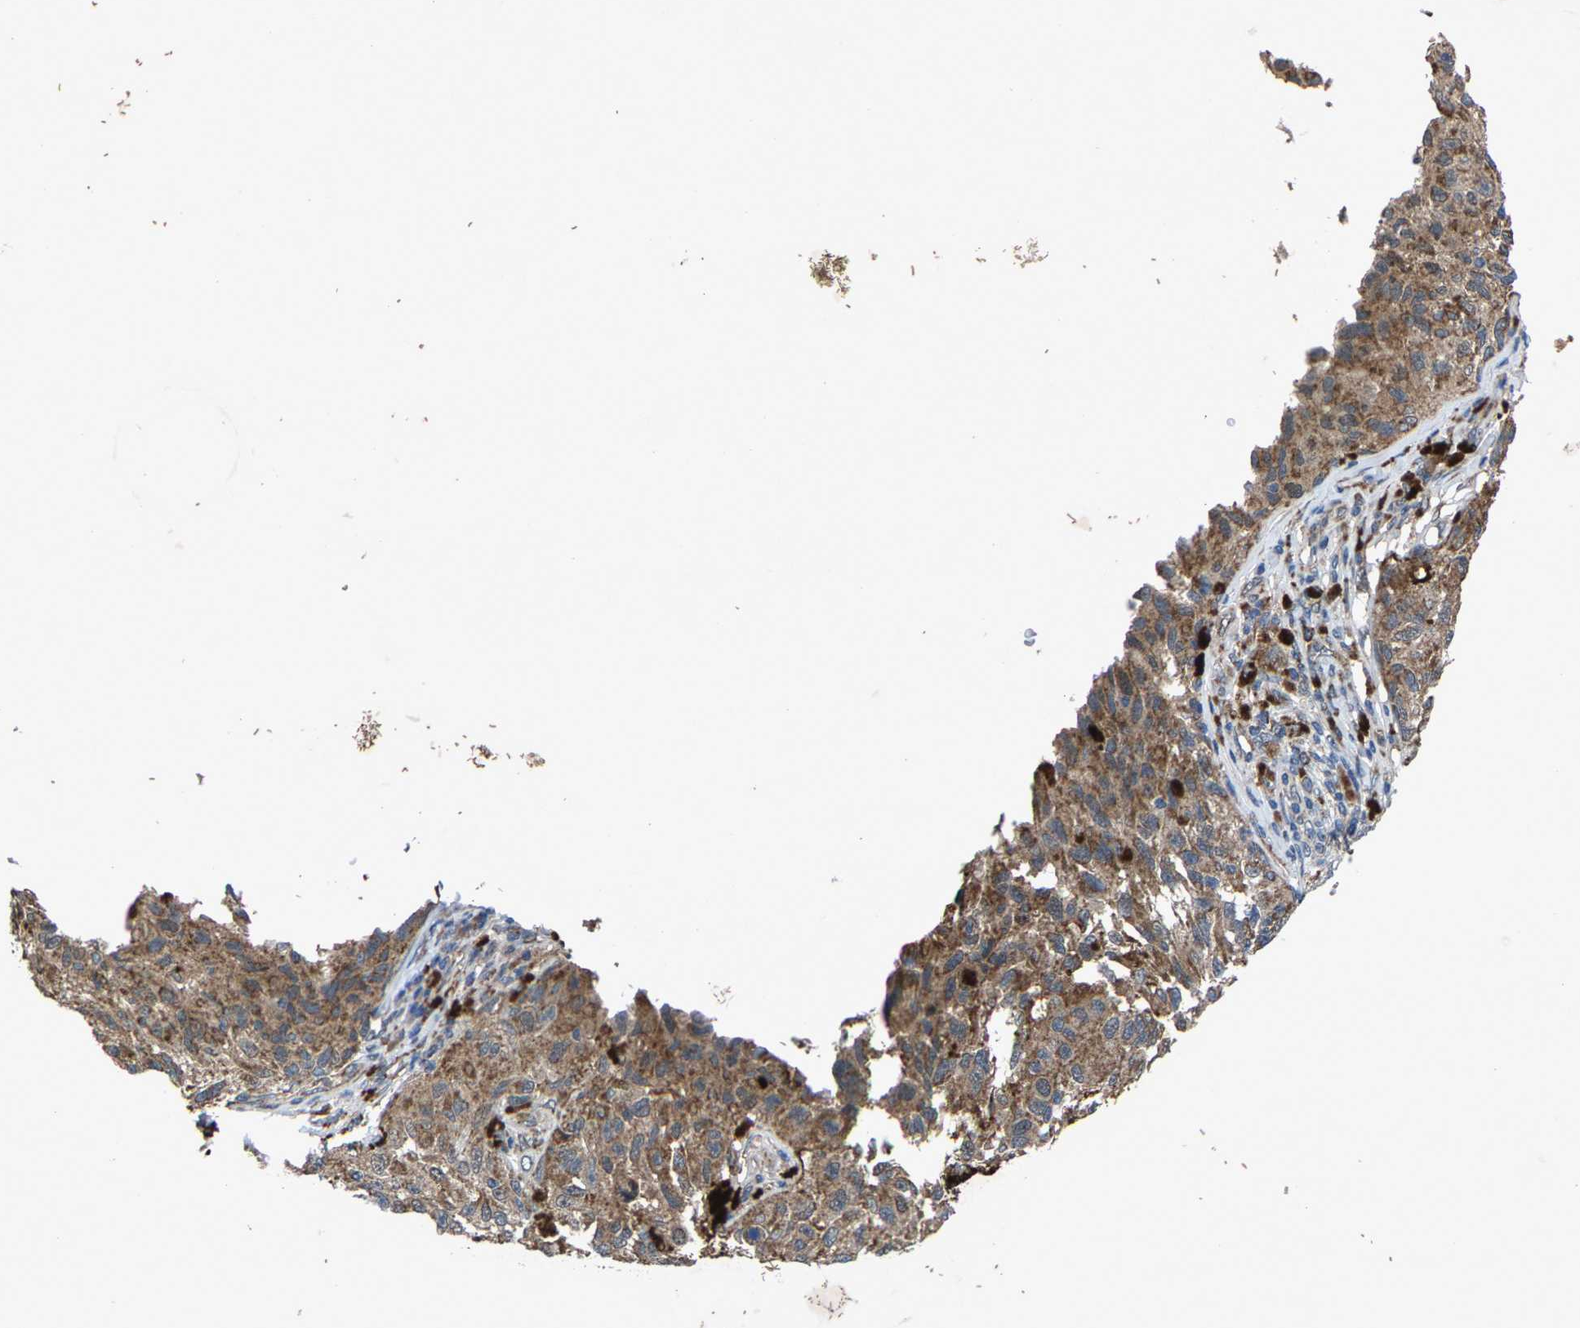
{"staining": {"intensity": "moderate", "quantity": ">75%", "location": "cytoplasmic/membranous"}, "tissue": "melanoma", "cell_type": "Tumor cells", "image_type": "cancer", "snomed": [{"axis": "morphology", "description": "Malignant melanoma, NOS"}, {"axis": "topography", "description": "Skin"}], "caption": "Protein expression analysis of malignant melanoma demonstrates moderate cytoplasmic/membranous positivity in about >75% of tumor cells.", "gene": "PDP1", "patient": {"sex": "female", "age": 73}}